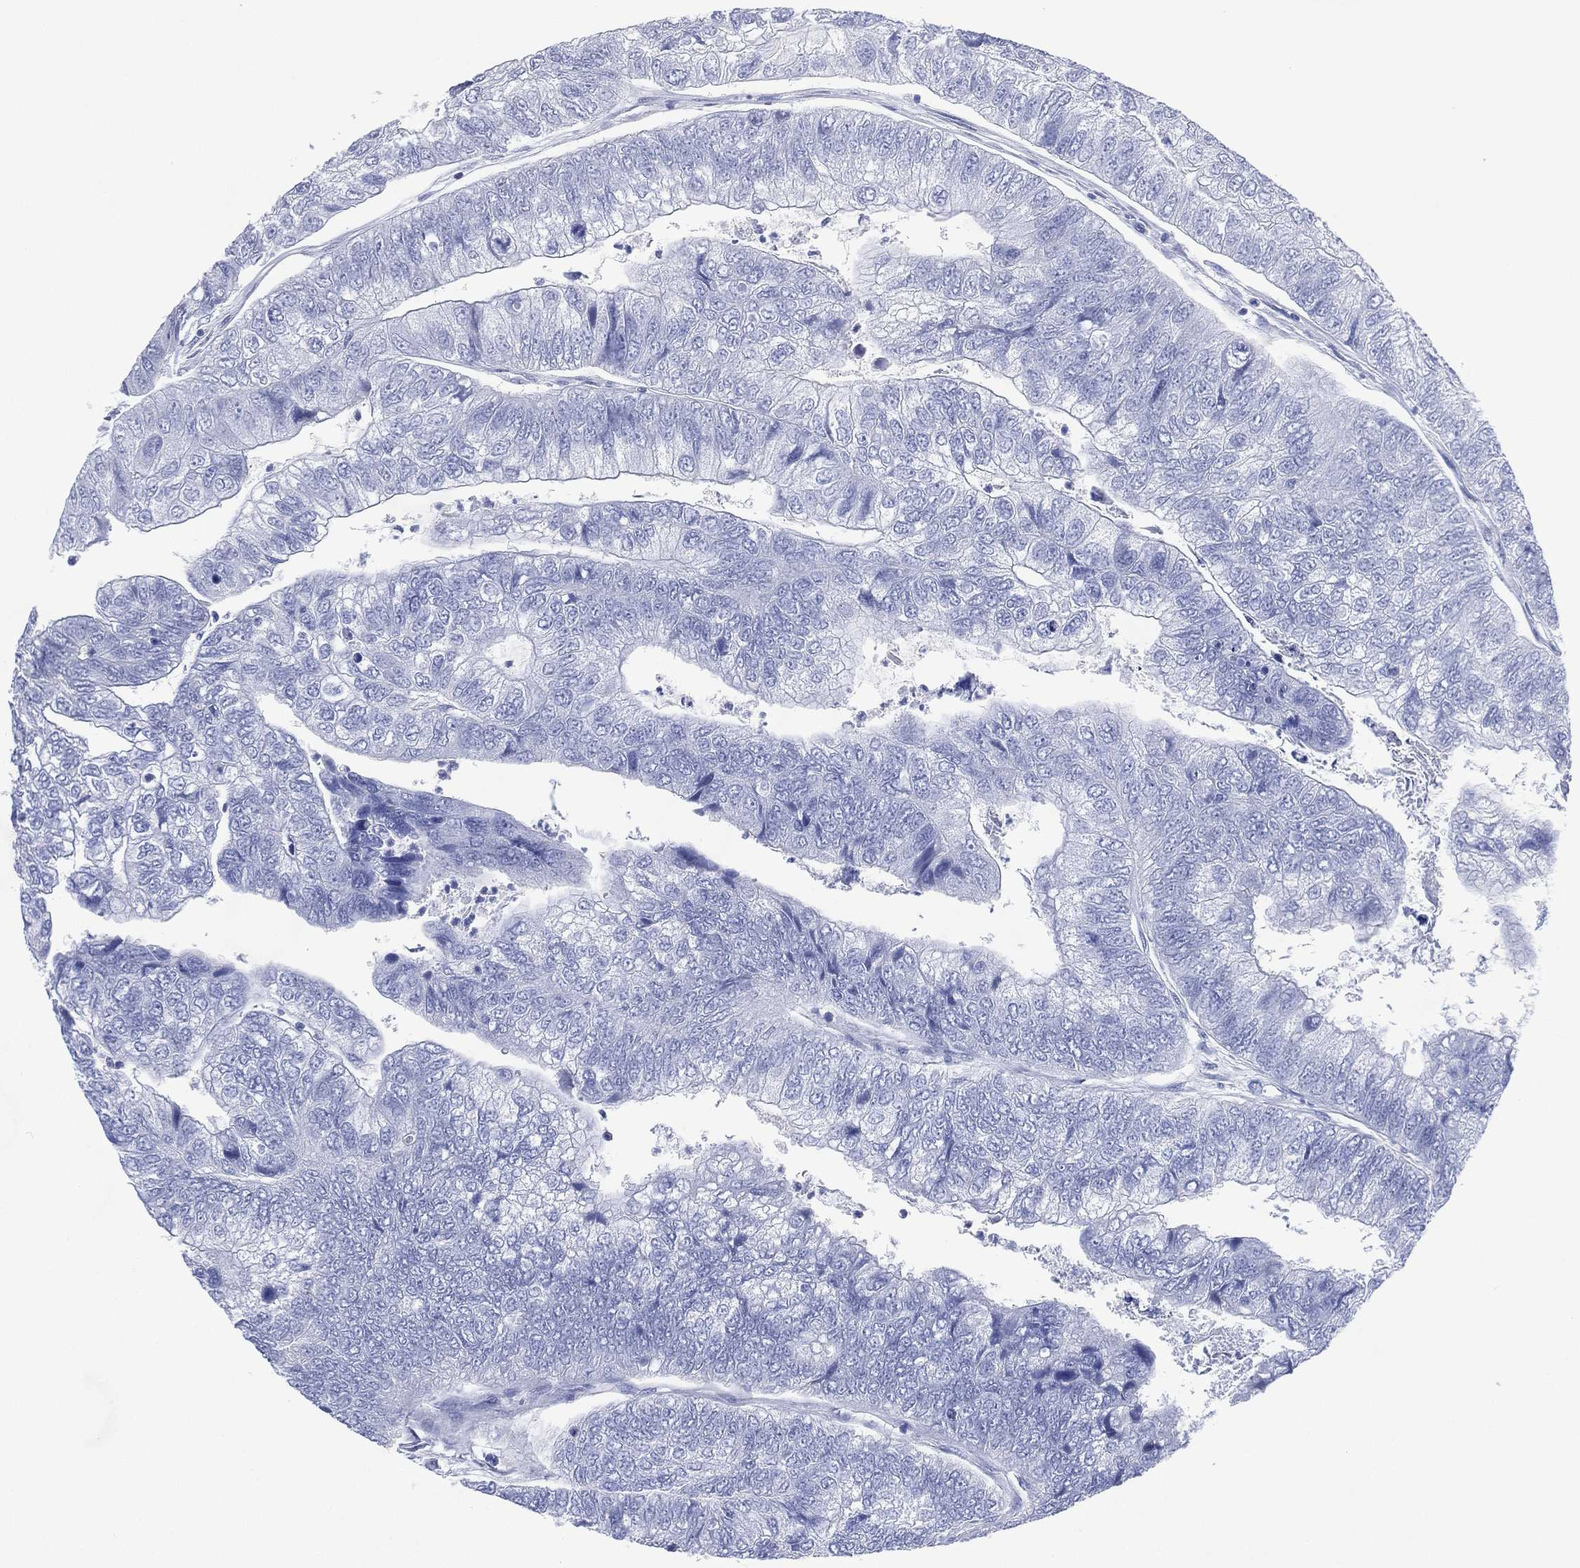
{"staining": {"intensity": "negative", "quantity": "none", "location": "none"}, "tissue": "colorectal cancer", "cell_type": "Tumor cells", "image_type": "cancer", "snomed": [{"axis": "morphology", "description": "Adenocarcinoma, NOS"}, {"axis": "topography", "description": "Colon"}], "caption": "The IHC image has no significant staining in tumor cells of colorectal cancer (adenocarcinoma) tissue.", "gene": "TMEM247", "patient": {"sex": "female", "age": 67}}